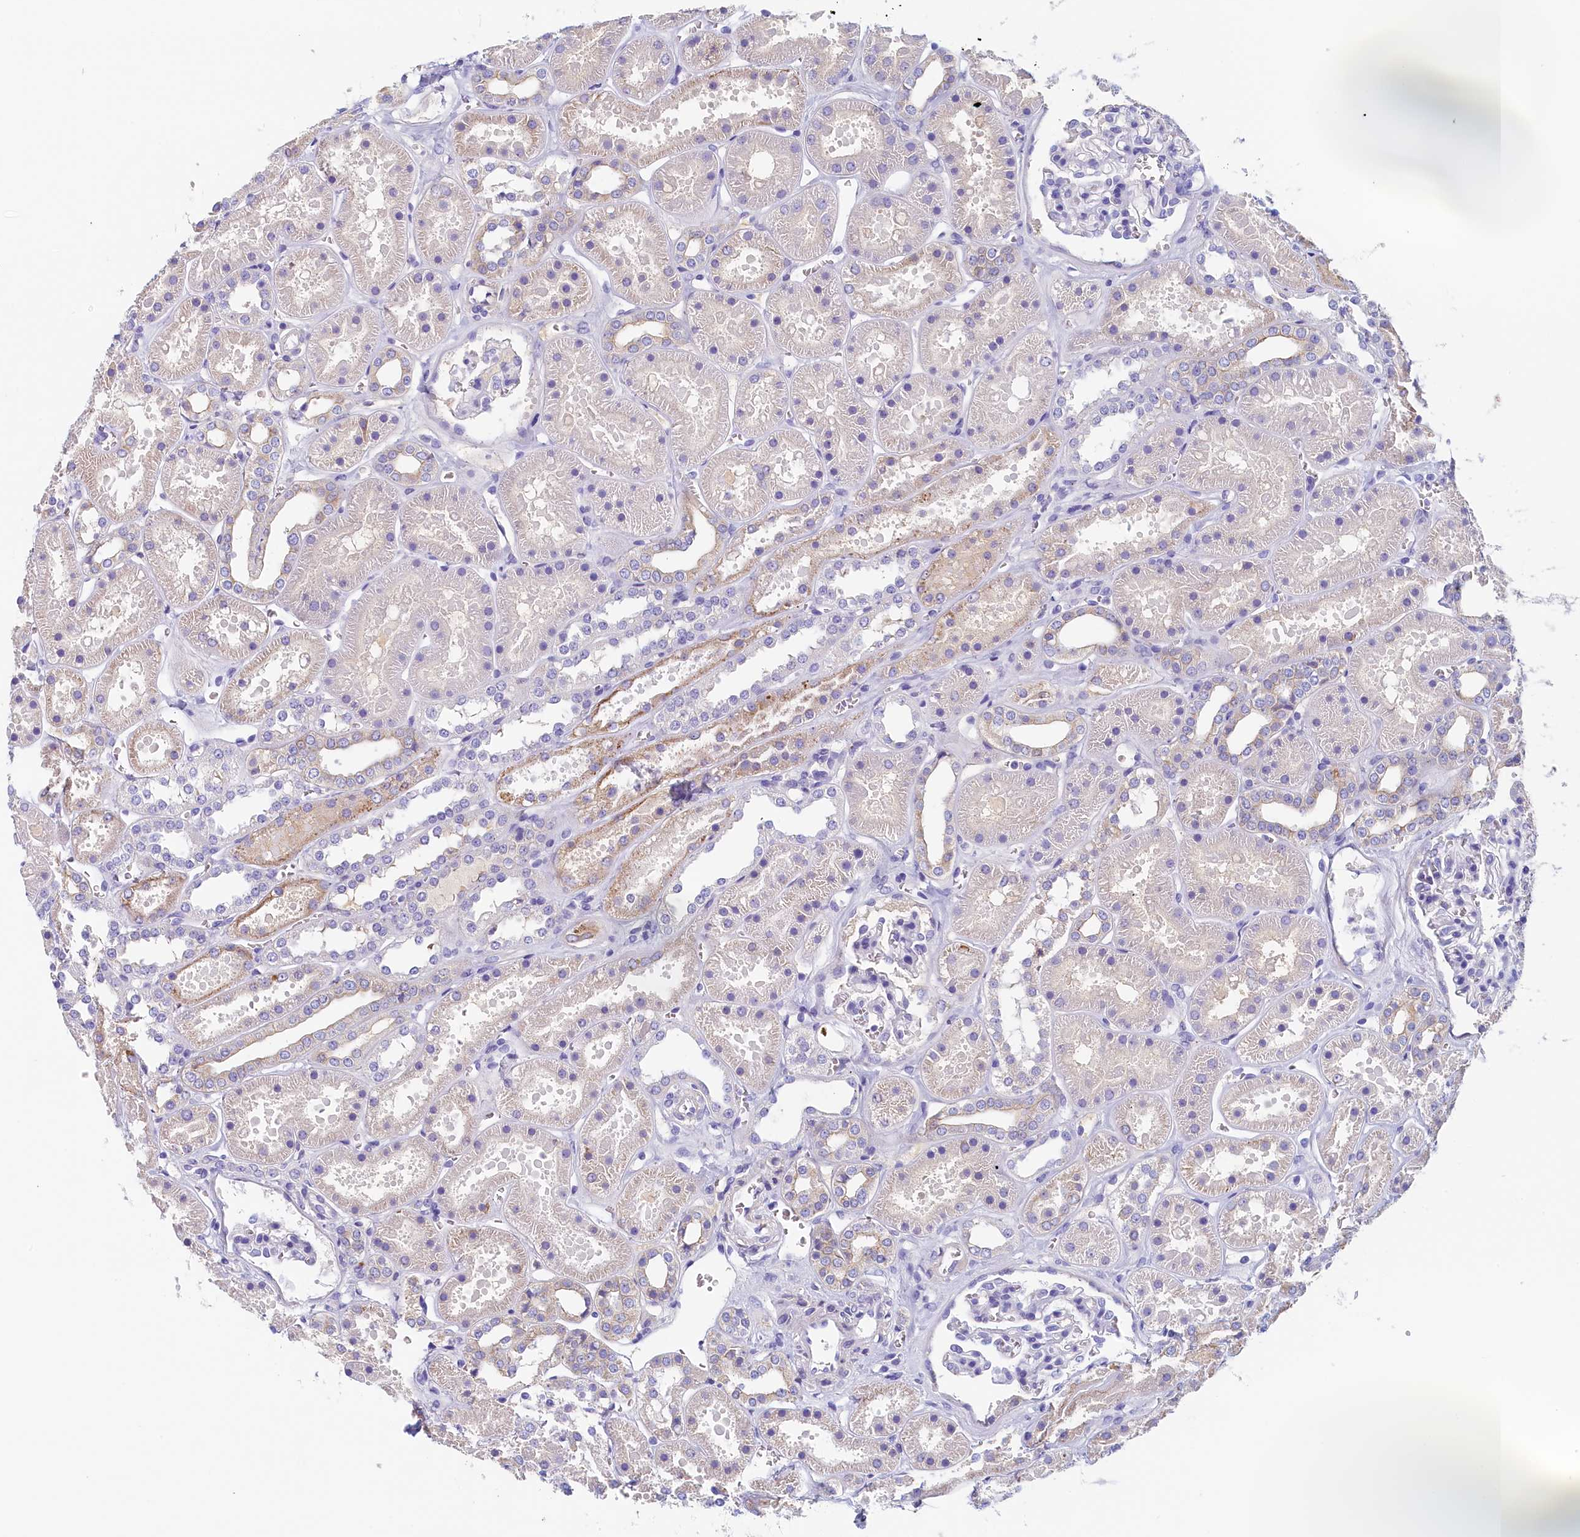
{"staining": {"intensity": "negative", "quantity": "none", "location": "none"}, "tissue": "kidney", "cell_type": "Cells in glomeruli", "image_type": "normal", "snomed": [{"axis": "morphology", "description": "Normal tissue, NOS"}, {"axis": "topography", "description": "Kidney"}], "caption": "This is a image of IHC staining of normal kidney, which shows no positivity in cells in glomeruli.", "gene": "GUCA1C", "patient": {"sex": "female", "age": 41}}